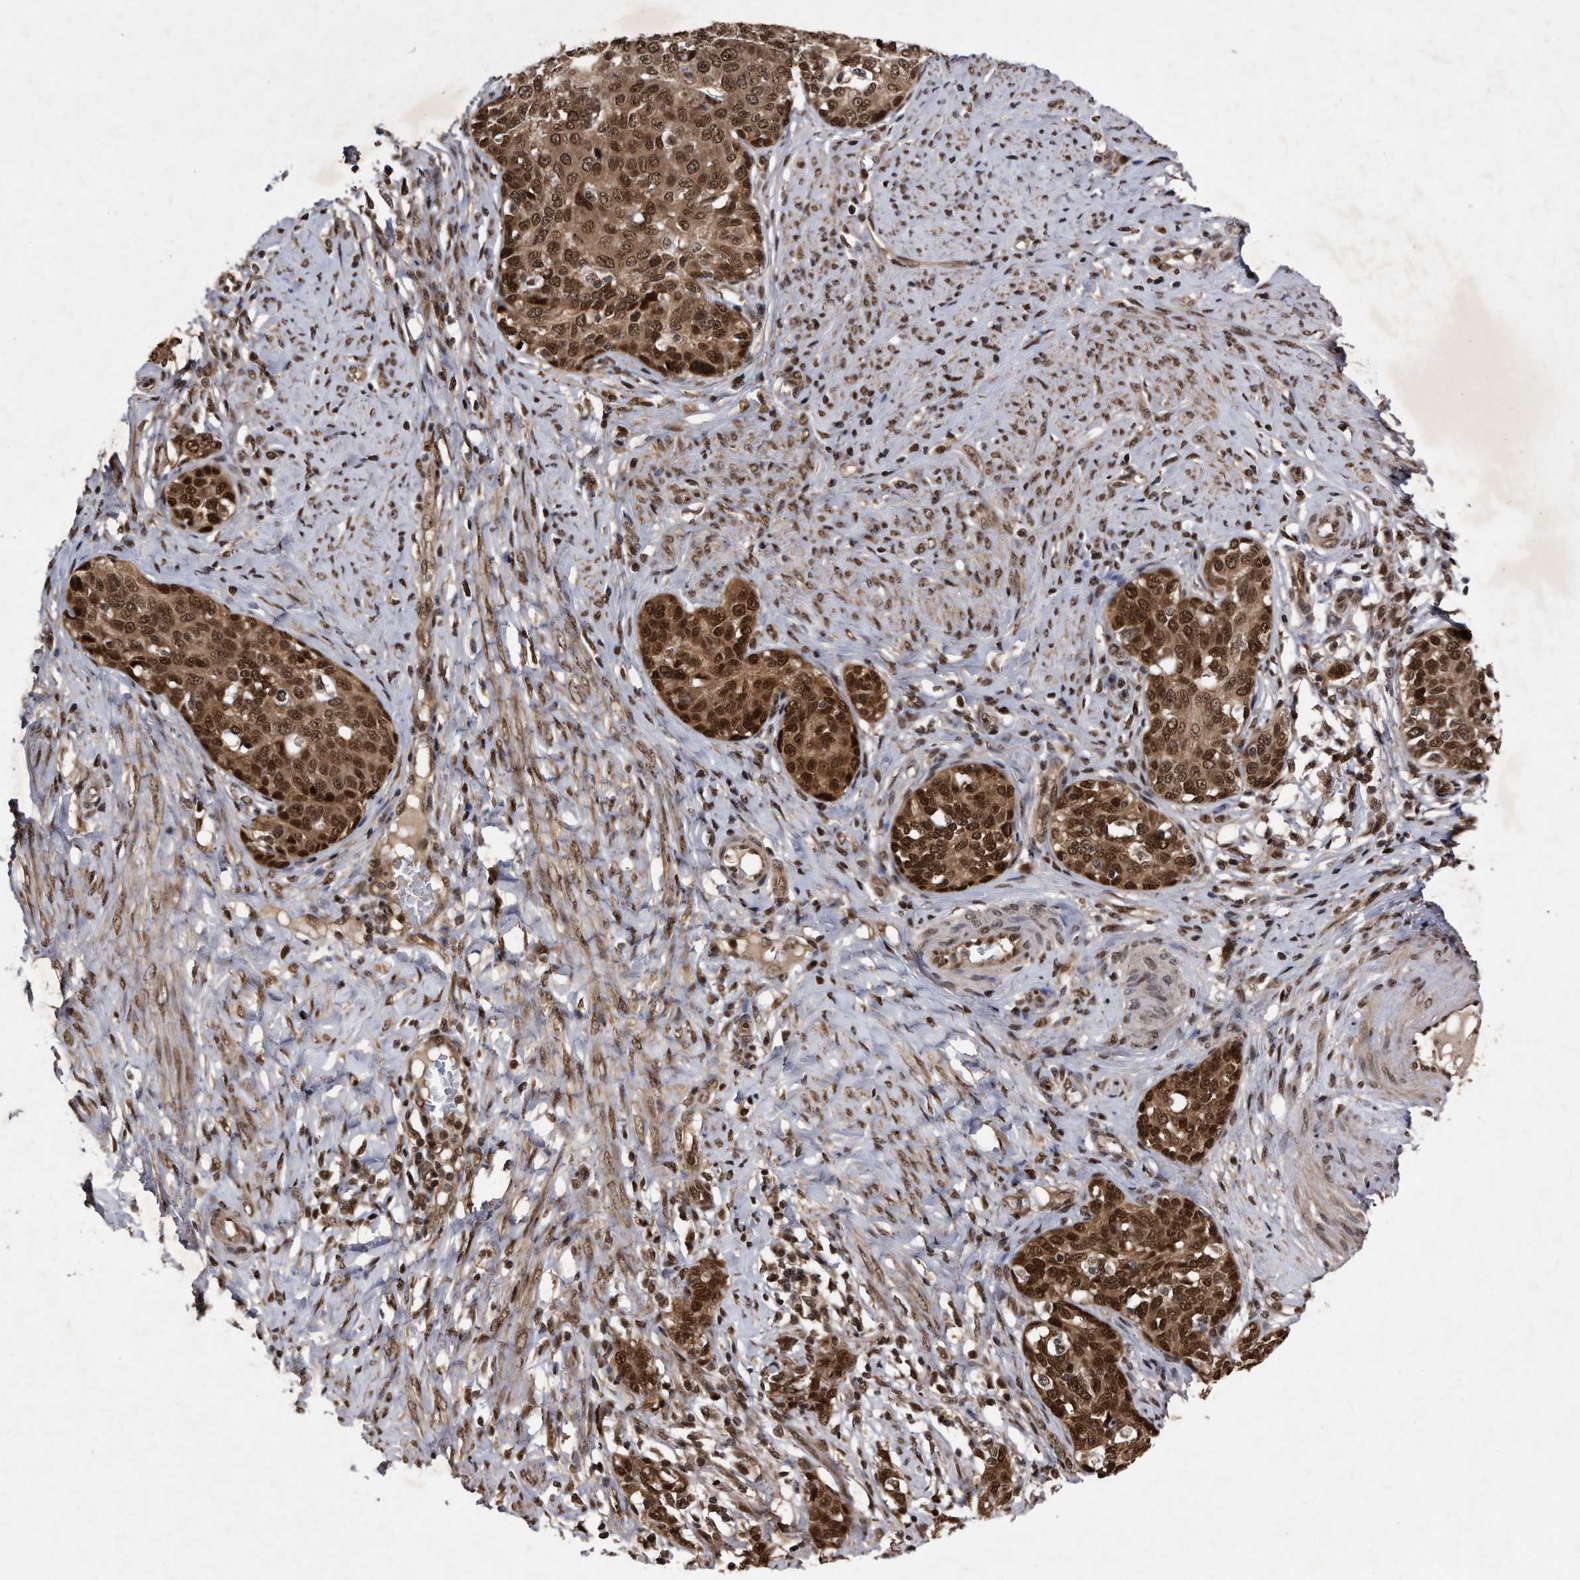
{"staining": {"intensity": "strong", "quantity": ">75%", "location": "cytoplasmic/membranous,nuclear"}, "tissue": "cervical cancer", "cell_type": "Tumor cells", "image_type": "cancer", "snomed": [{"axis": "morphology", "description": "Squamous cell carcinoma, NOS"}, {"axis": "morphology", "description": "Adenocarcinoma, NOS"}, {"axis": "topography", "description": "Cervix"}], "caption": "The immunohistochemical stain highlights strong cytoplasmic/membranous and nuclear staining in tumor cells of adenocarcinoma (cervical) tissue.", "gene": "RAD23B", "patient": {"sex": "female", "age": 52}}